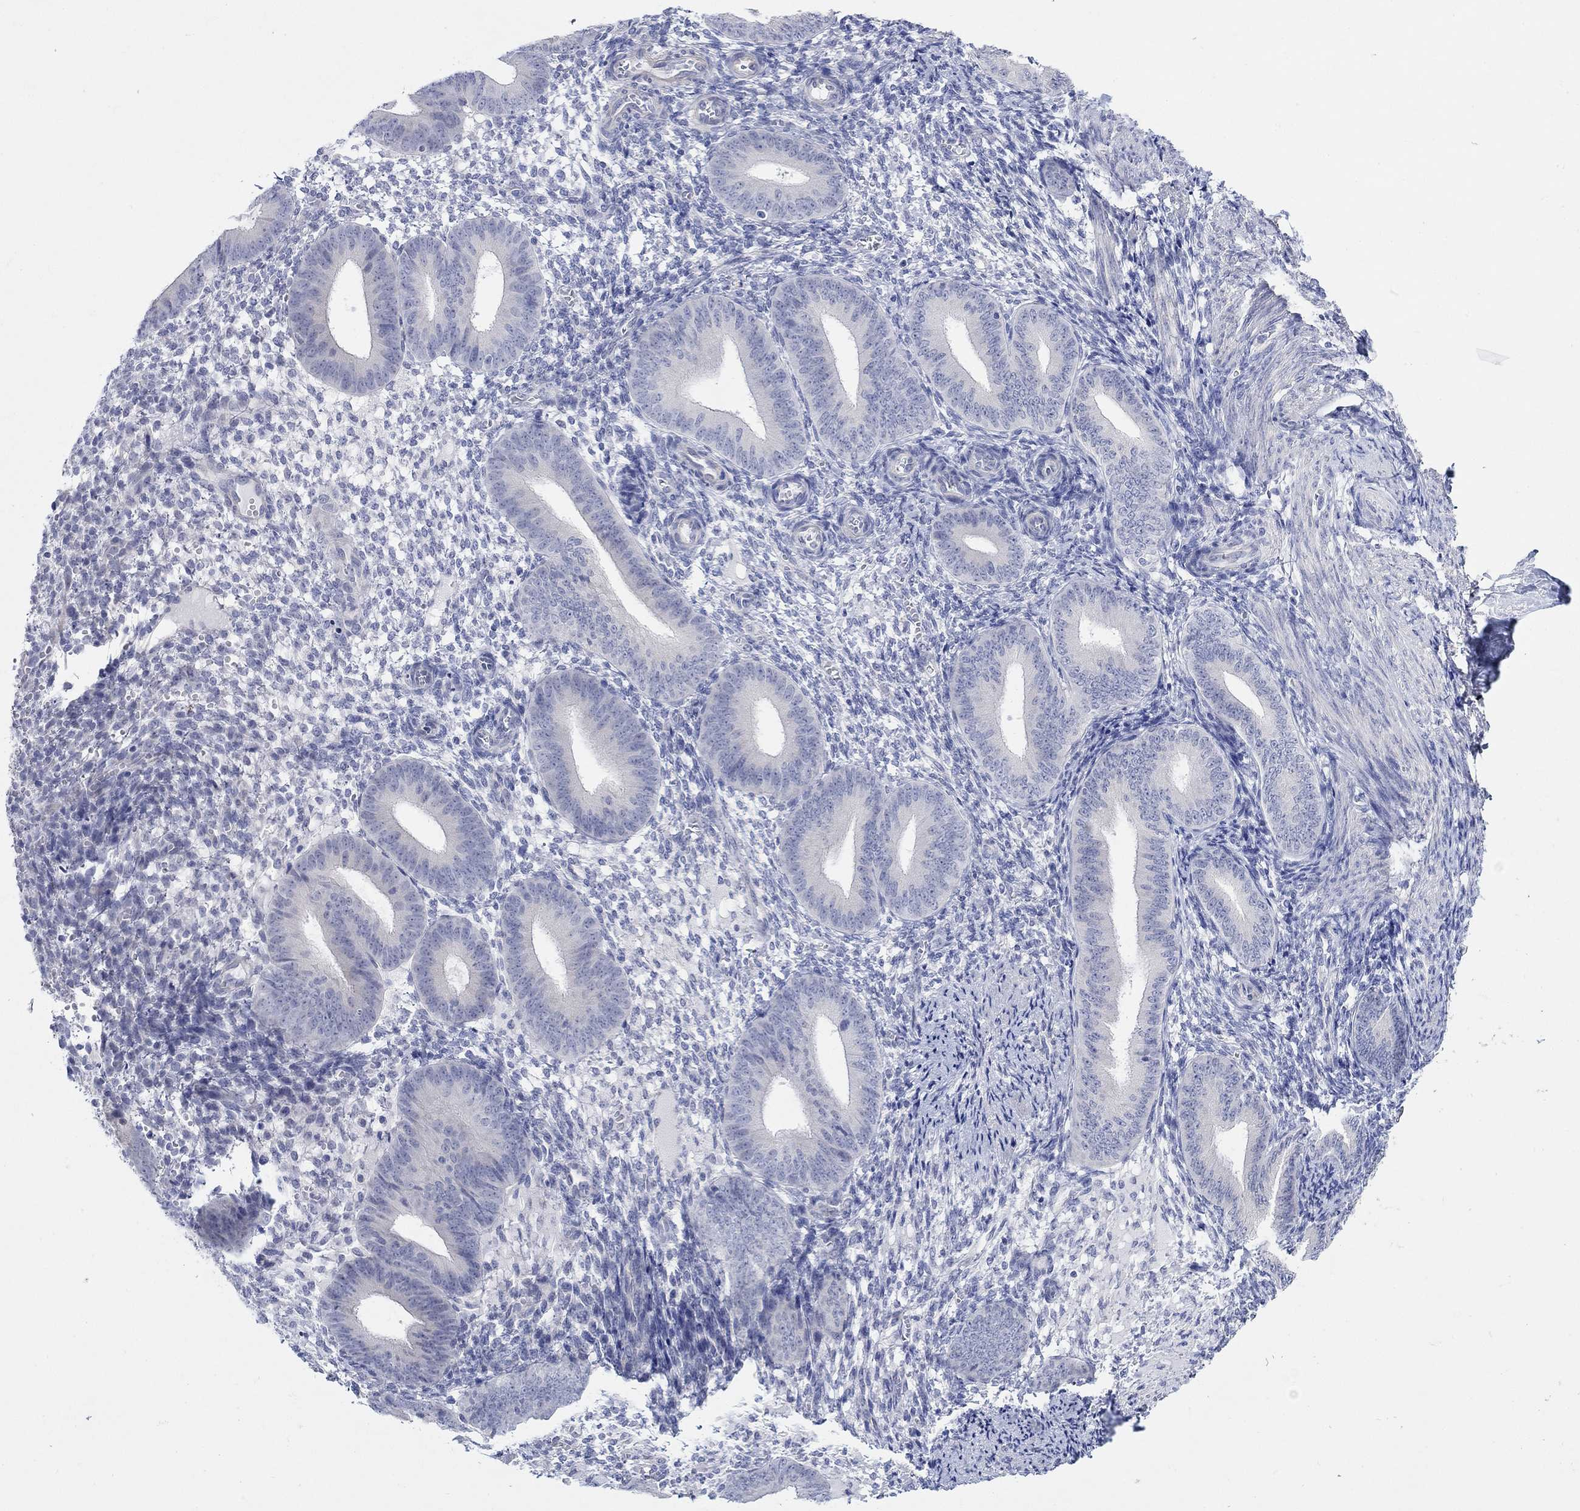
{"staining": {"intensity": "negative", "quantity": "none", "location": "none"}, "tissue": "endometrium", "cell_type": "Cells in endometrial stroma", "image_type": "normal", "snomed": [{"axis": "morphology", "description": "Normal tissue, NOS"}, {"axis": "topography", "description": "Endometrium"}], "caption": "Photomicrograph shows no protein staining in cells in endometrial stroma of benign endometrium.", "gene": "KRT222", "patient": {"sex": "female", "age": 39}}